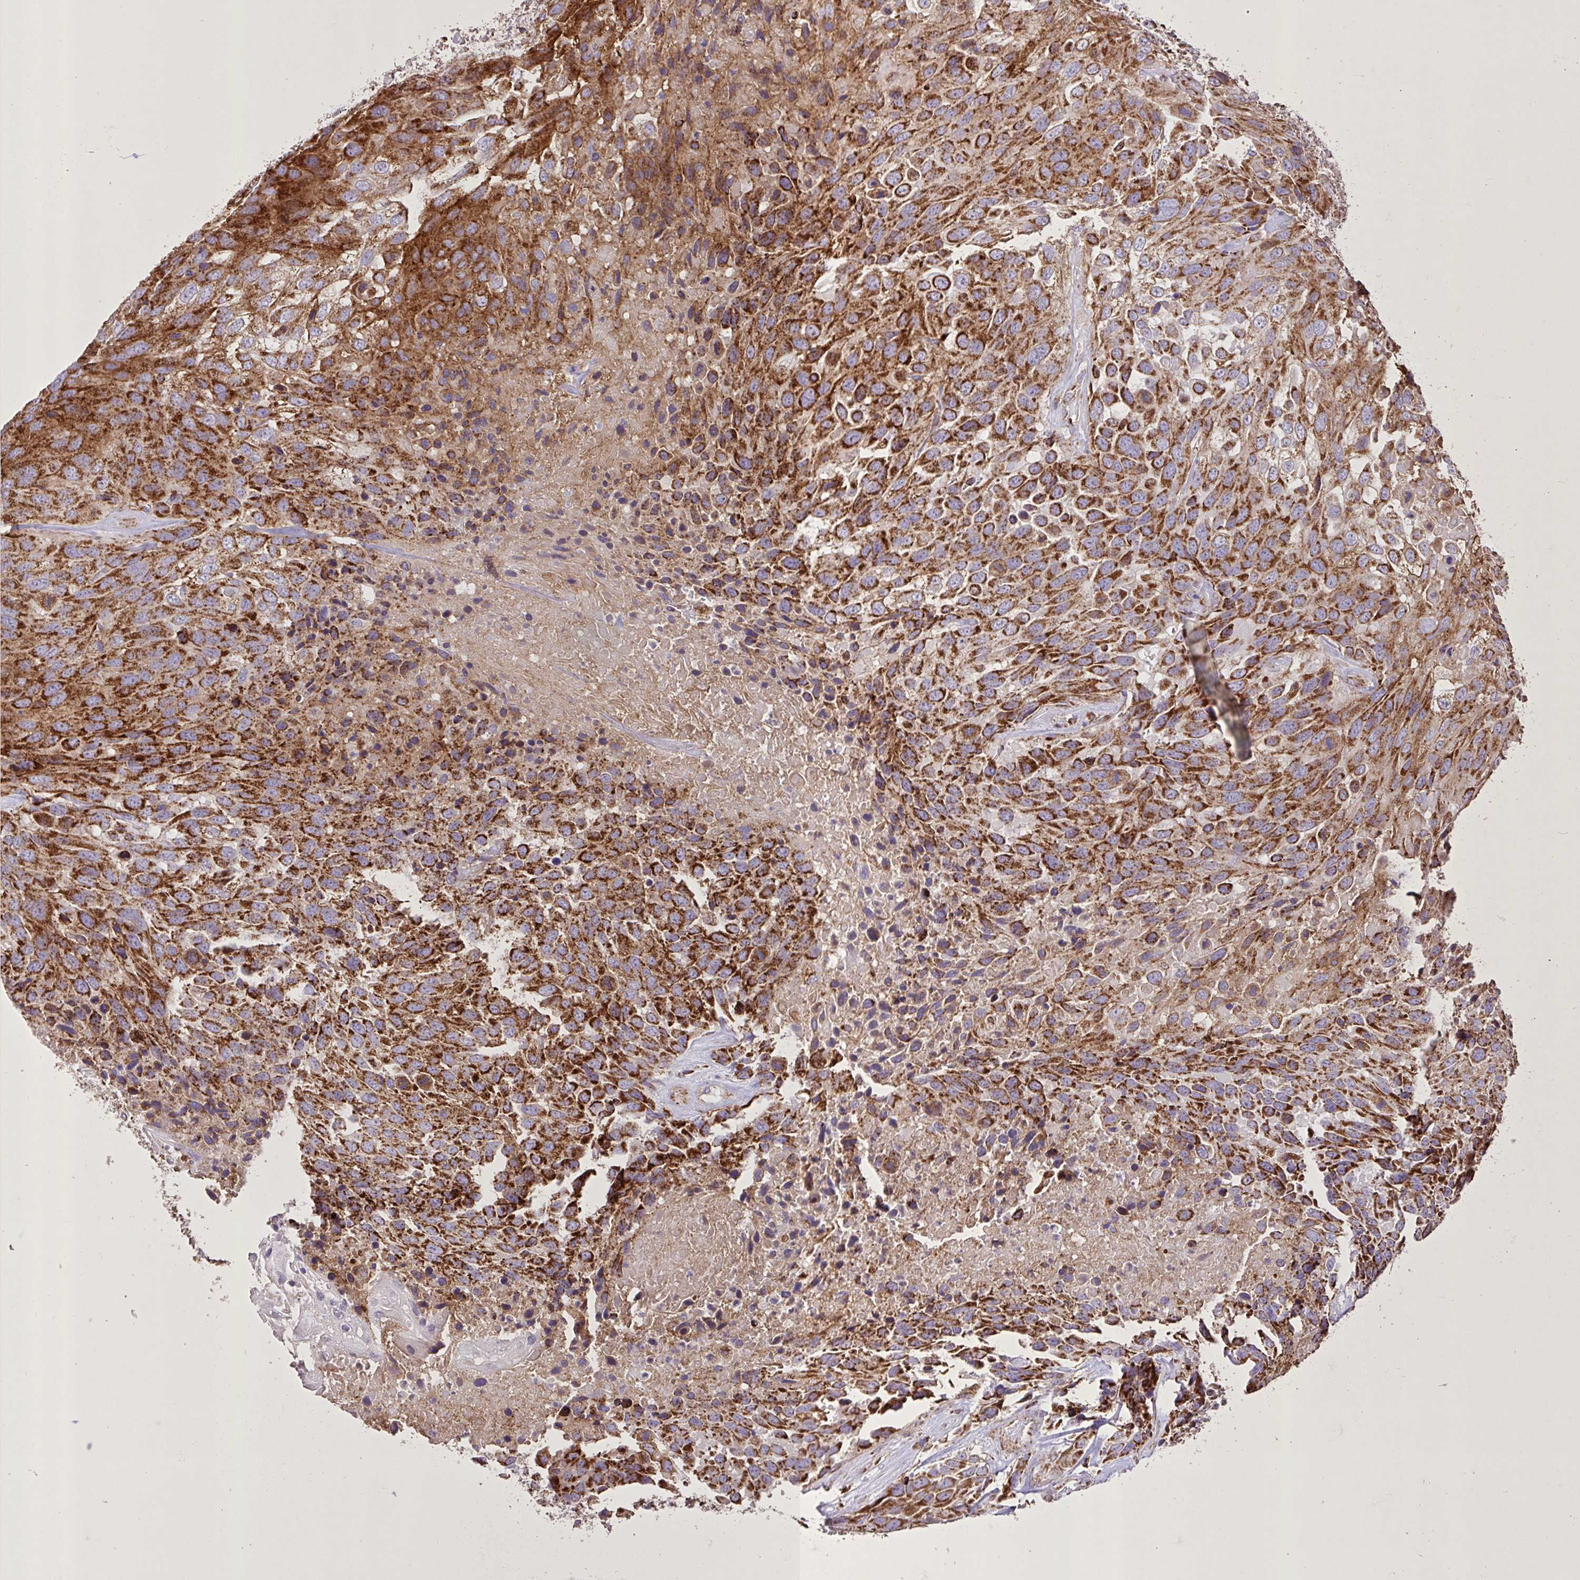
{"staining": {"intensity": "strong", "quantity": ">75%", "location": "cytoplasmic/membranous"}, "tissue": "urothelial cancer", "cell_type": "Tumor cells", "image_type": "cancer", "snomed": [{"axis": "morphology", "description": "Urothelial carcinoma, High grade"}, {"axis": "topography", "description": "Urinary bladder"}], "caption": "Human high-grade urothelial carcinoma stained with a brown dye shows strong cytoplasmic/membranous positive expression in approximately >75% of tumor cells.", "gene": "AGK", "patient": {"sex": "female", "age": 70}}